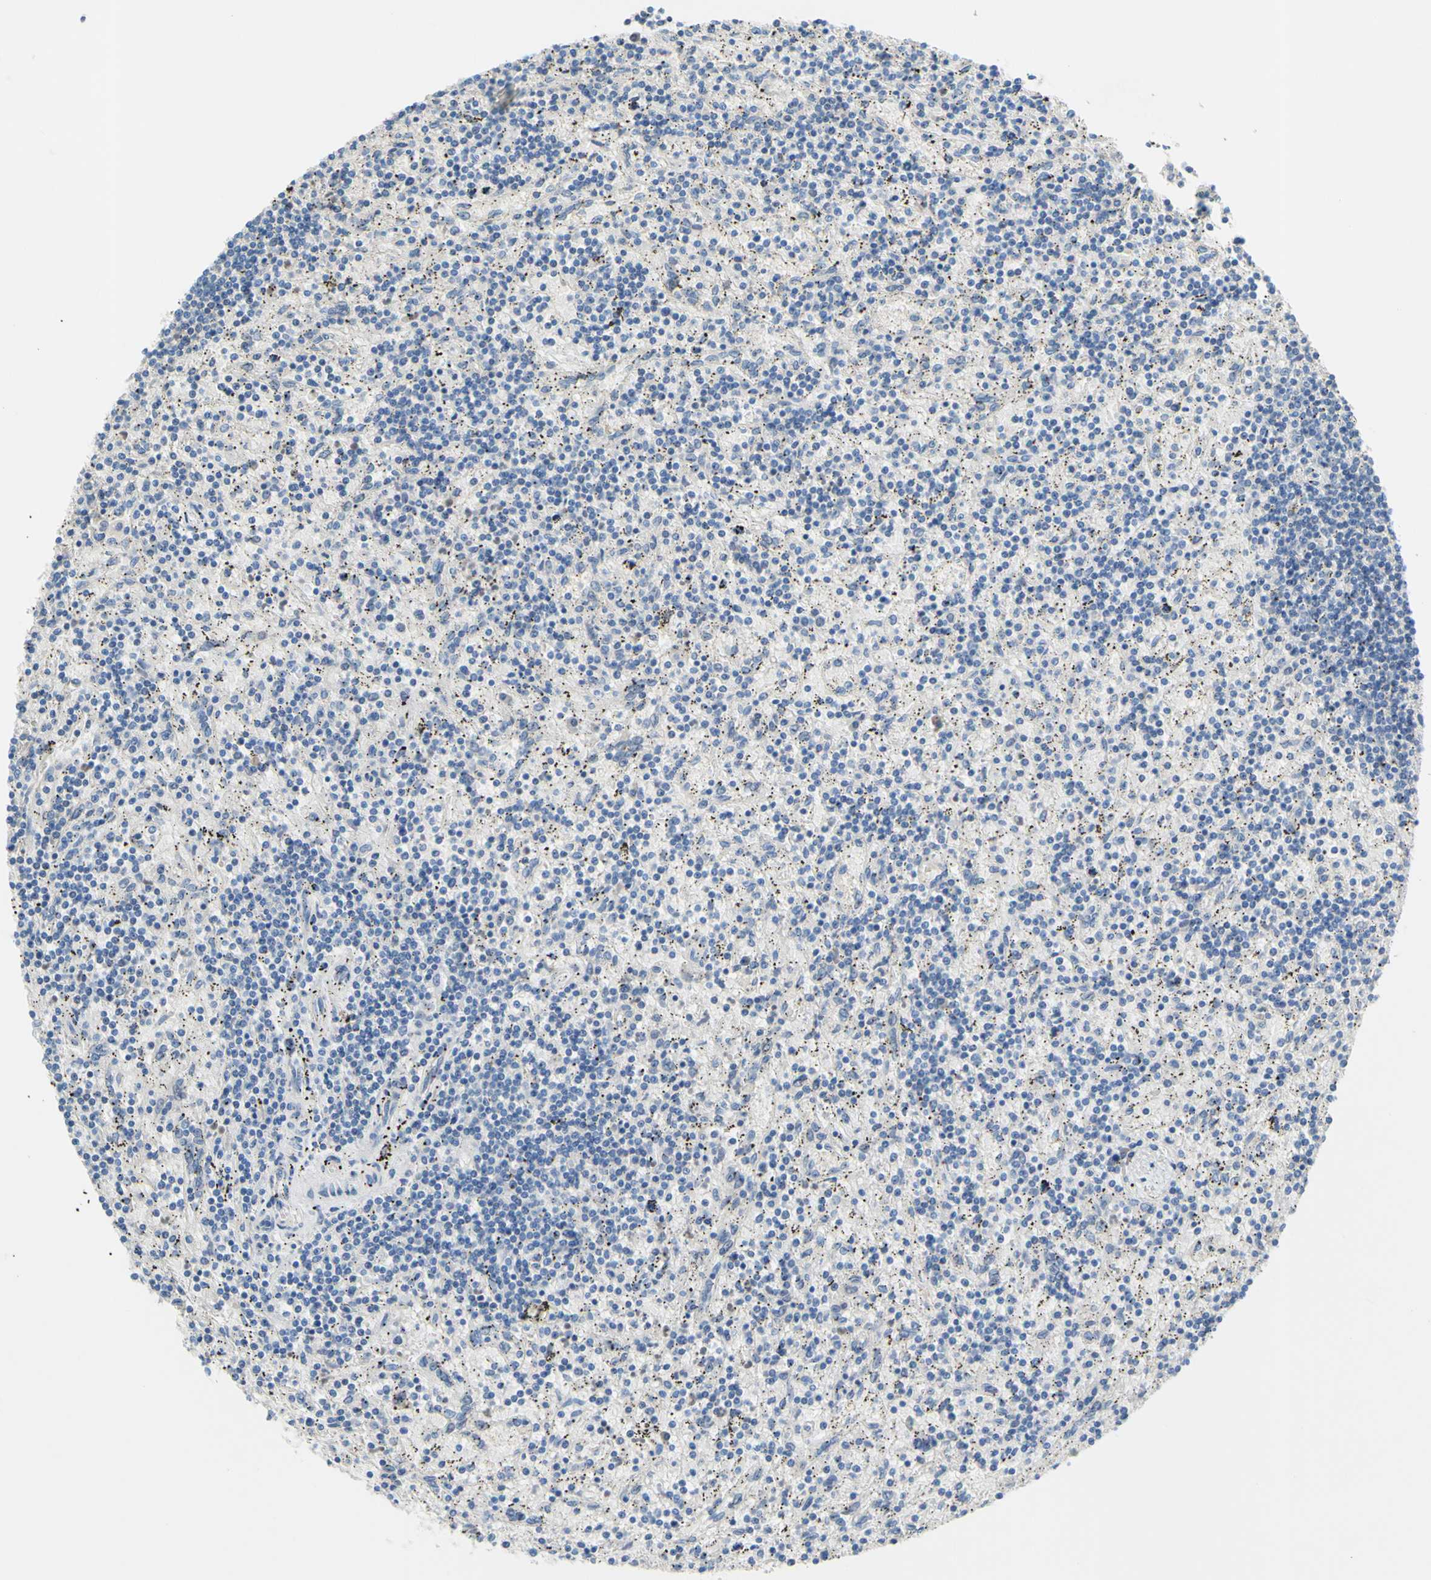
{"staining": {"intensity": "negative", "quantity": "none", "location": "none"}, "tissue": "lymphoma", "cell_type": "Tumor cells", "image_type": "cancer", "snomed": [{"axis": "morphology", "description": "Malignant lymphoma, non-Hodgkin's type, Low grade"}, {"axis": "topography", "description": "Spleen"}], "caption": "Low-grade malignant lymphoma, non-Hodgkin's type was stained to show a protein in brown. There is no significant positivity in tumor cells.", "gene": "TMEM59L", "patient": {"sex": "male", "age": 76}}